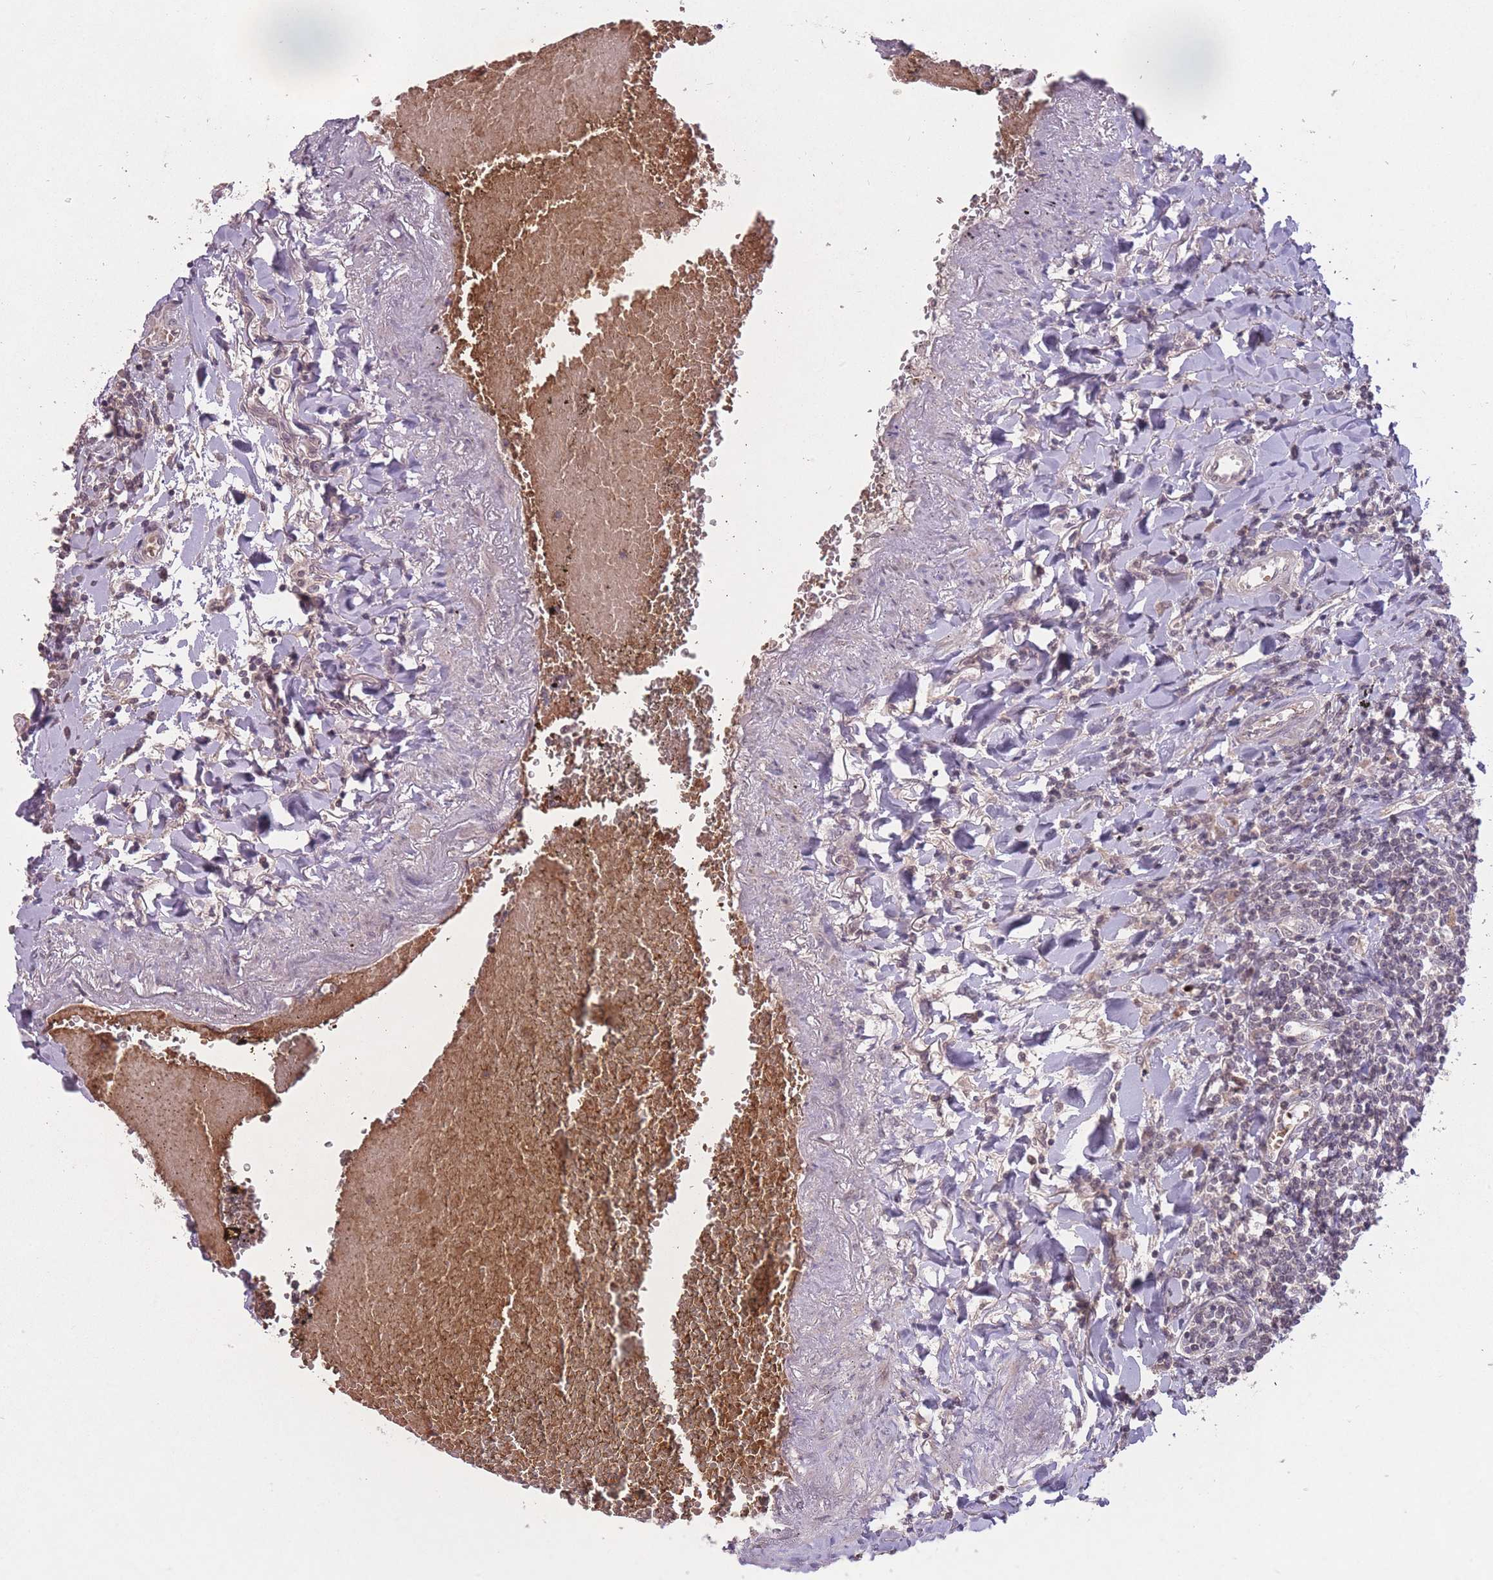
{"staining": {"intensity": "negative", "quantity": "none", "location": "none"}, "tissue": "lymphoma", "cell_type": "Tumor cells", "image_type": "cancer", "snomed": [{"axis": "morphology", "description": "Malignant lymphoma, non-Hodgkin's type, Low grade"}, {"axis": "topography", "description": "Lung"}], "caption": "This image is of lymphoma stained with immunohistochemistry to label a protein in brown with the nuclei are counter-stained blue. There is no staining in tumor cells. (Brightfield microscopy of DAB (3,3'-diaminobenzidine) IHC at high magnification).", "gene": "ADCYAP1R1", "patient": {"sex": "female", "age": 71}}